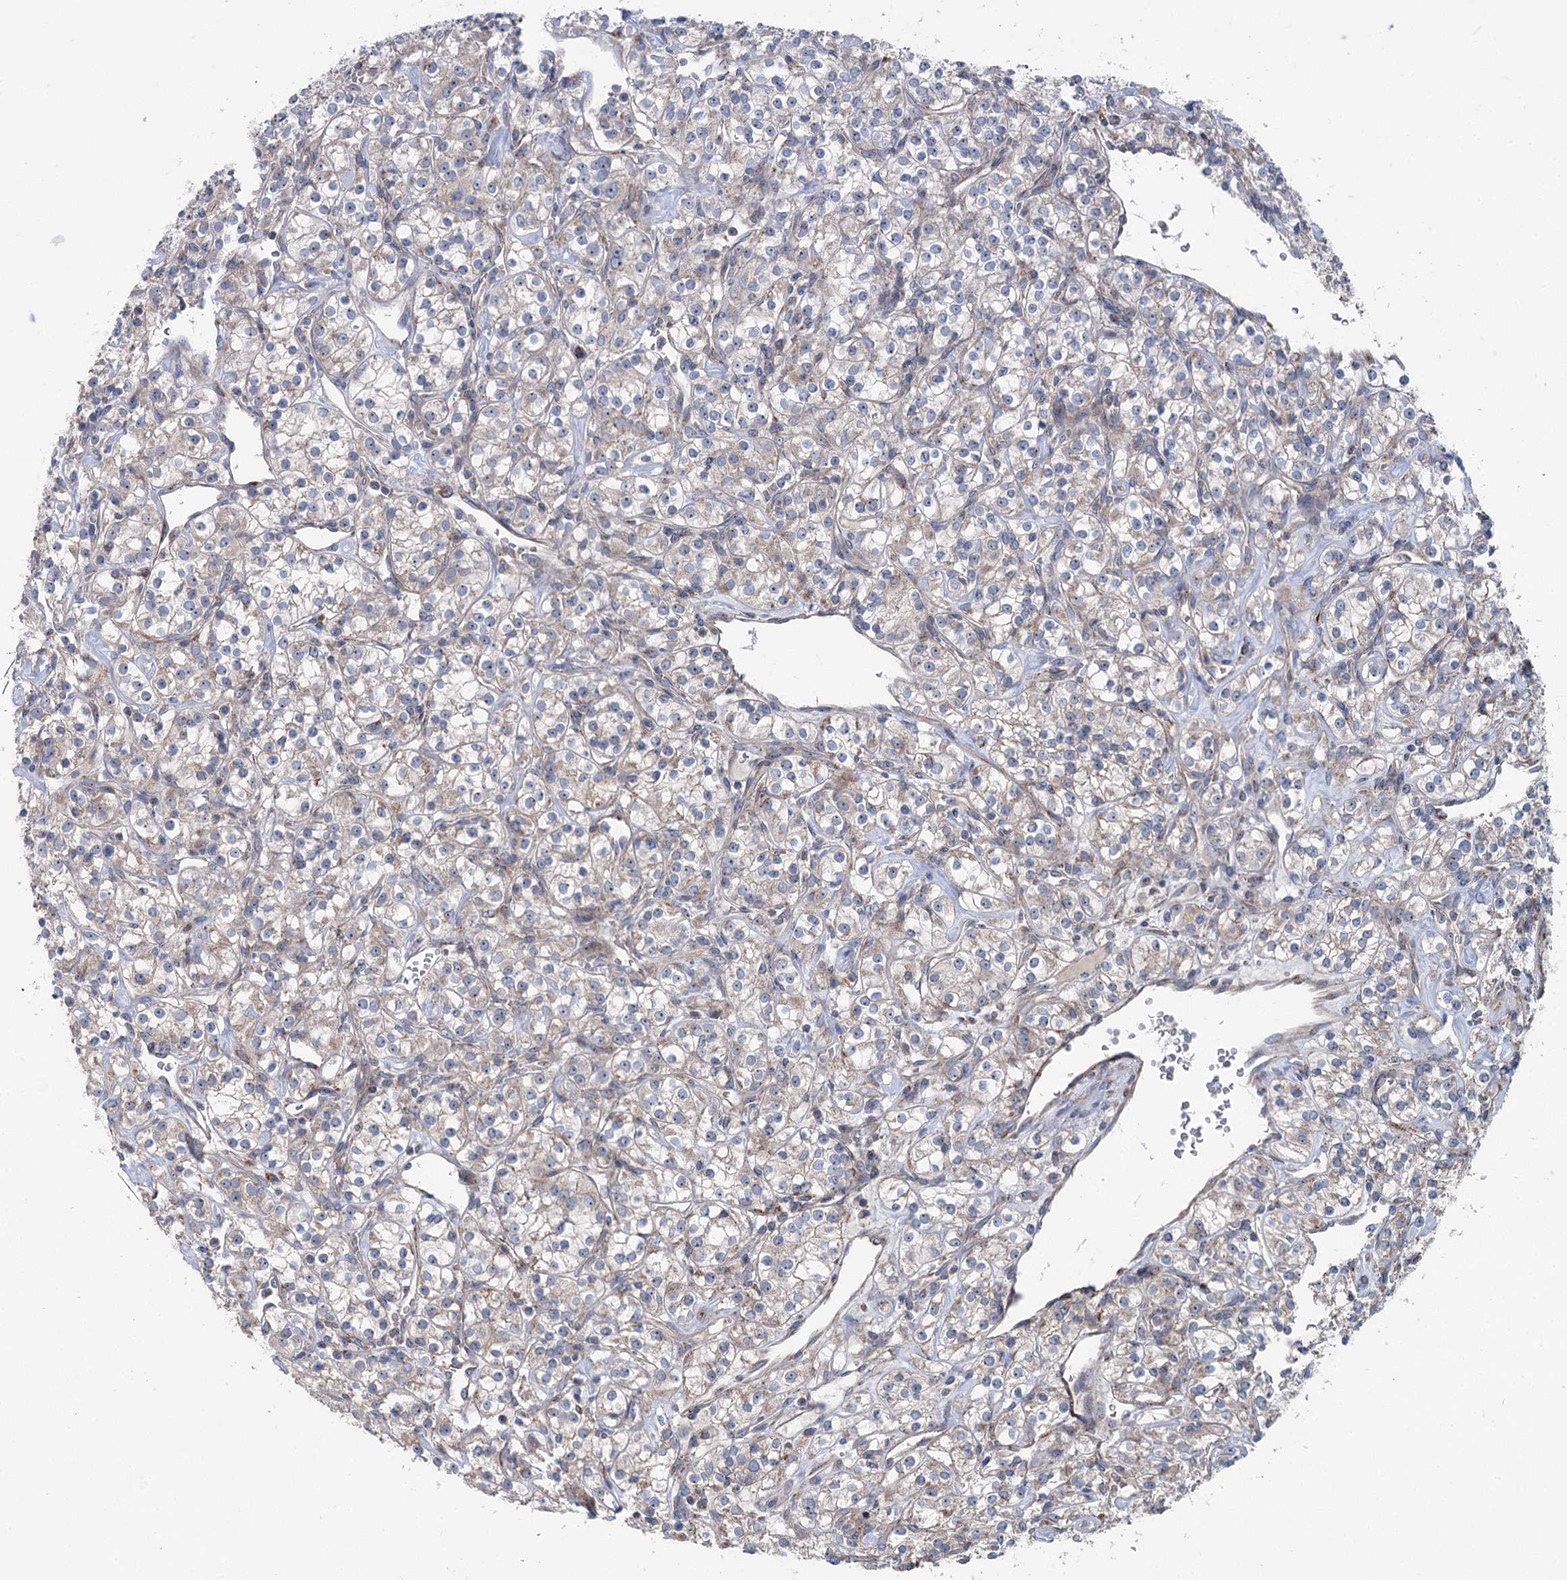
{"staining": {"intensity": "weak", "quantity": "<25%", "location": "cytoplasmic/membranous"}, "tissue": "renal cancer", "cell_type": "Tumor cells", "image_type": "cancer", "snomed": [{"axis": "morphology", "description": "Adenocarcinoma, NOS"}, {"axis": "topography", "description": "Kidney"}], "caption": "IHC image of neoplastic tissue: human adenocarcinoma (renal) stained with DAB (3,3'-diaminobenzidine) reveals no significant protein positivity in tumor cells.", "gene": "MARK2", "patient": {"sex": "male", "age": 77}}